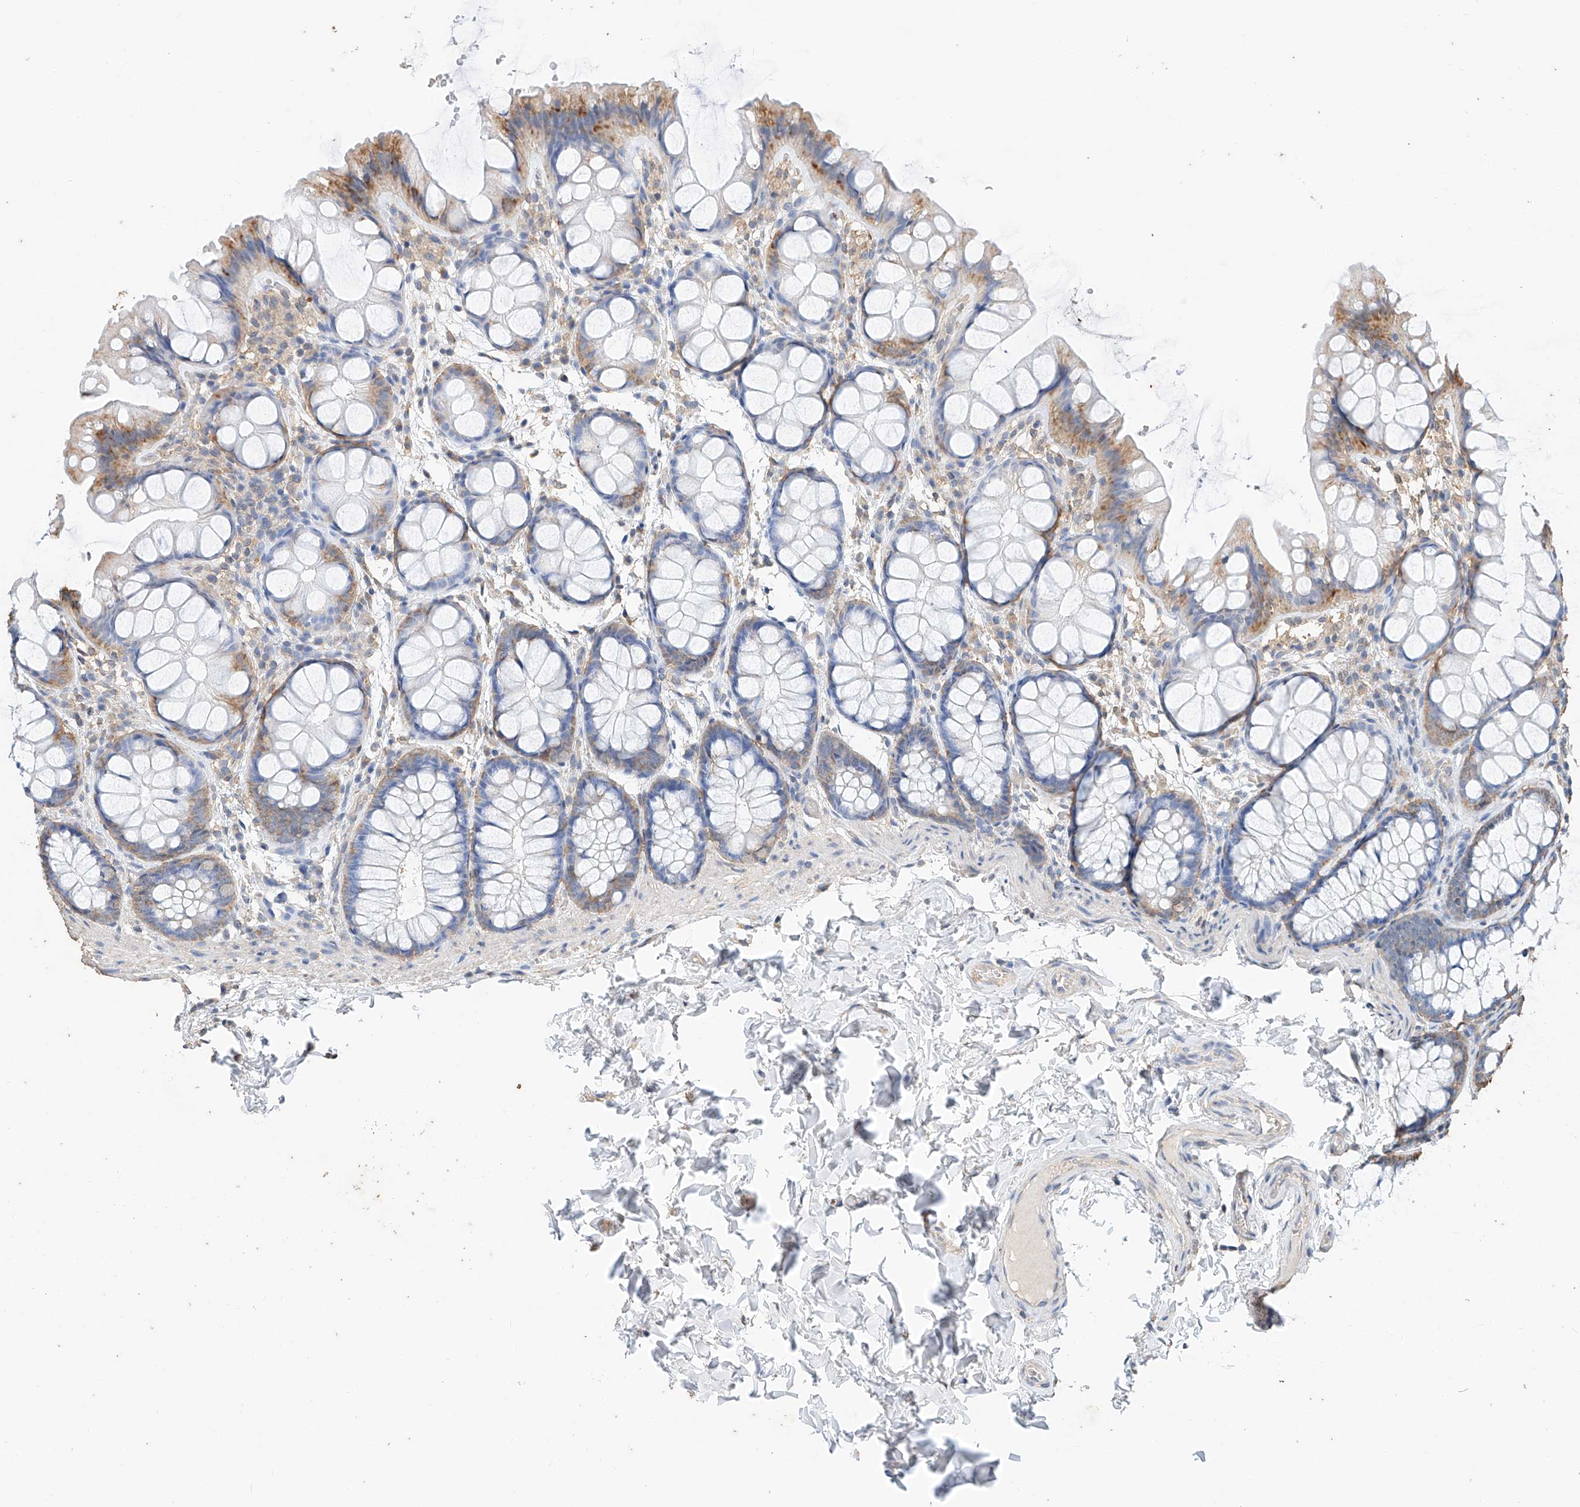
{"staining": {"intensity": "negative", "quantity": "none", "location": "none"}, "tissue": "colon", "cell_type": "Endothelial cells", "image_type": "normal", "snomed": [{"axis": "morphology", "description": "Normal tissue, NOS"}, {"axis": "topography", "description": "Colon"}], "caption": "This is an IHC histopathology image of normal colon. There is no staining in endothelial cells.", "gene": "CERS4", "patient": {"sex": "male", "age": 47}}